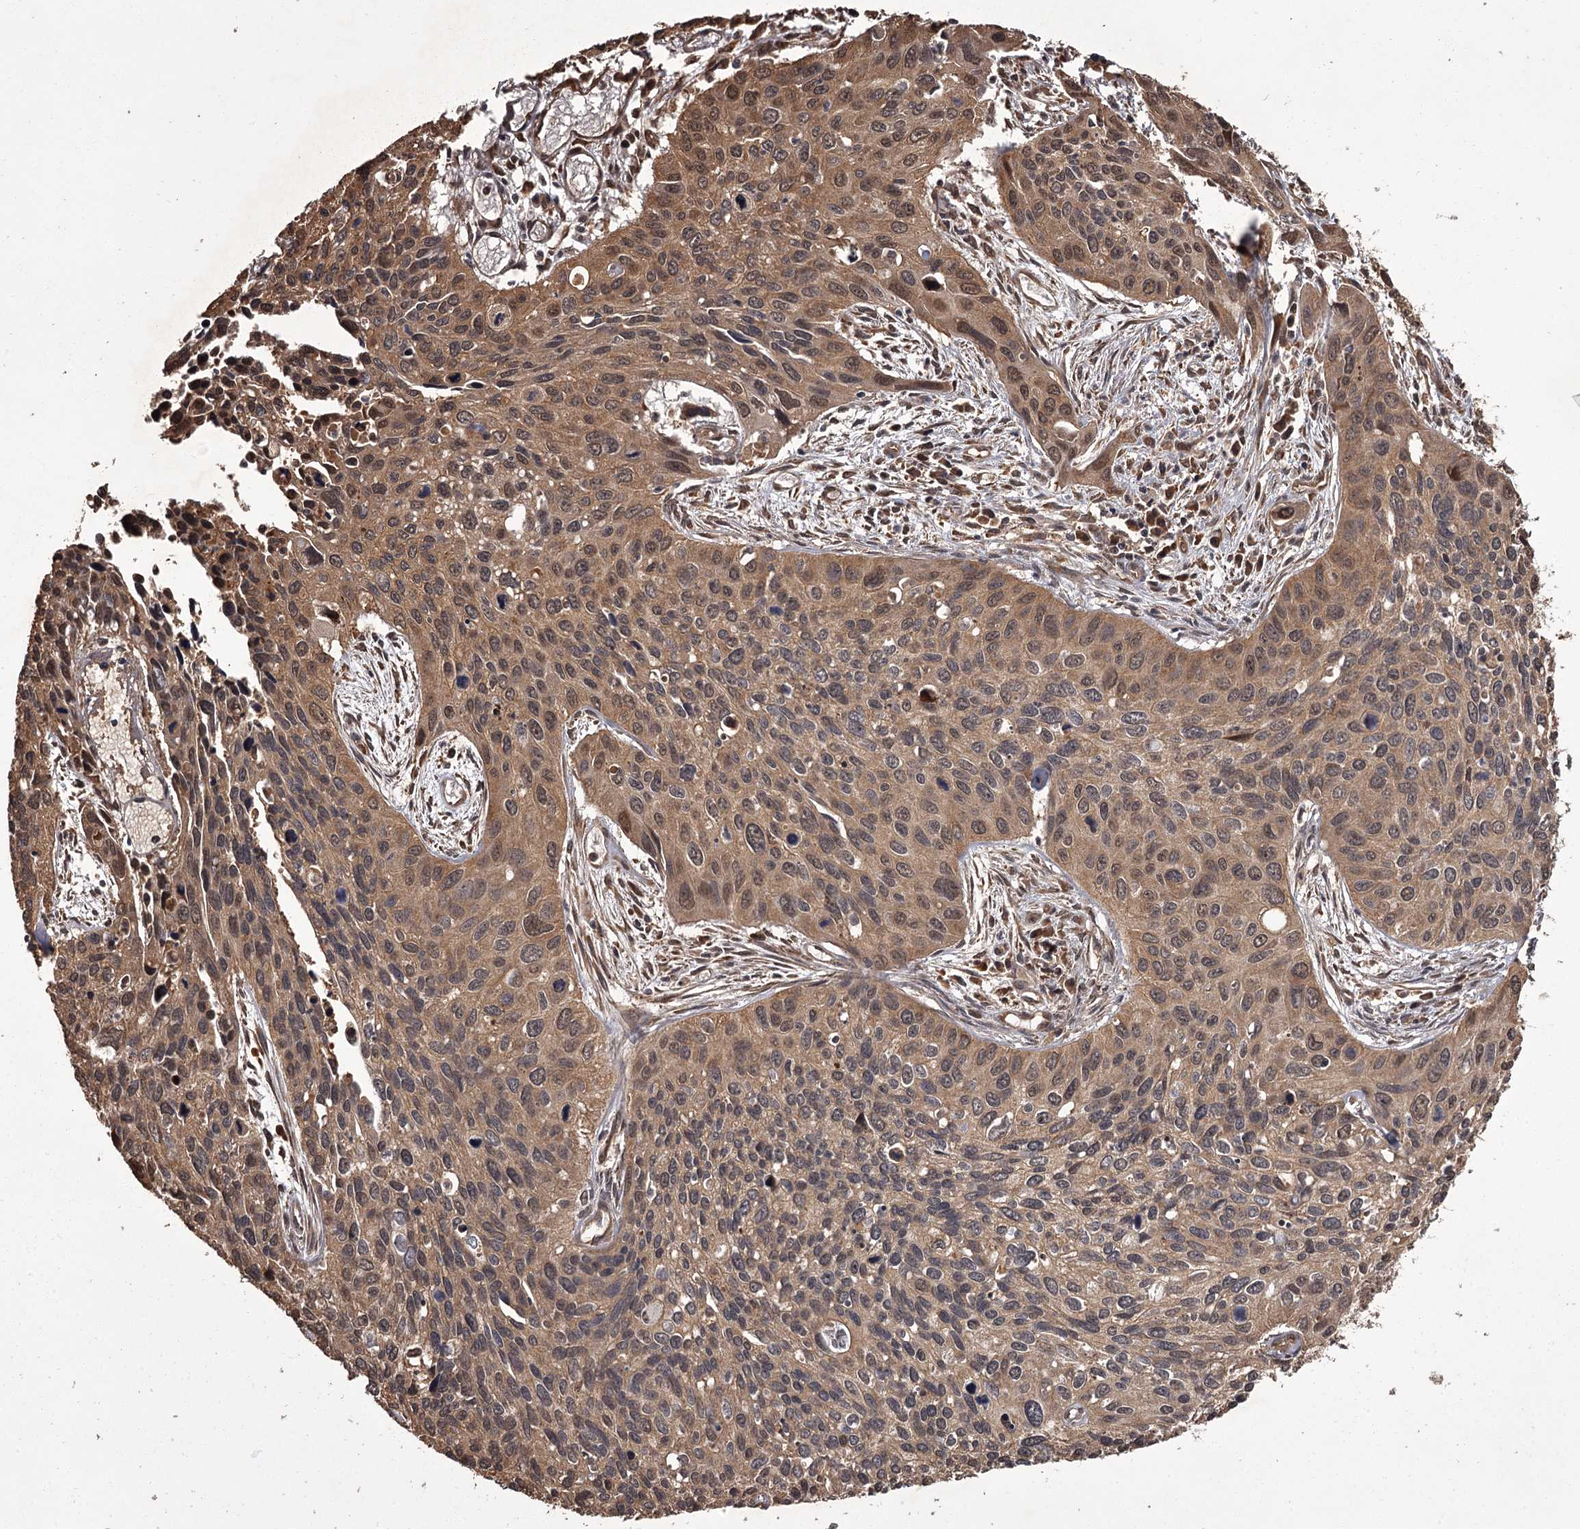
{"staining": {"intensity": "weak", "quantity": ">75%", "location": "cytoplasmic/membranous,nuclear"}, "tissue": "cervical cancer", "cell_type": "Tumor cells", "image_type": "cancer", "snomed": [{"axis": "morphology", "description": "Squamous cell carcinoma, NOS"}, {"axis": "topography", "description": "Cervix"}], "caption": "Immunohistochemical staining of human cervical squamous cell carcinoma demonstrates low levels of weak cytoplasmic/membranous and nuclear protein expression in approximately >75% of tumor cells.", "gene": "NPRL2", "patient": {"sex": "female", "age": 55}}